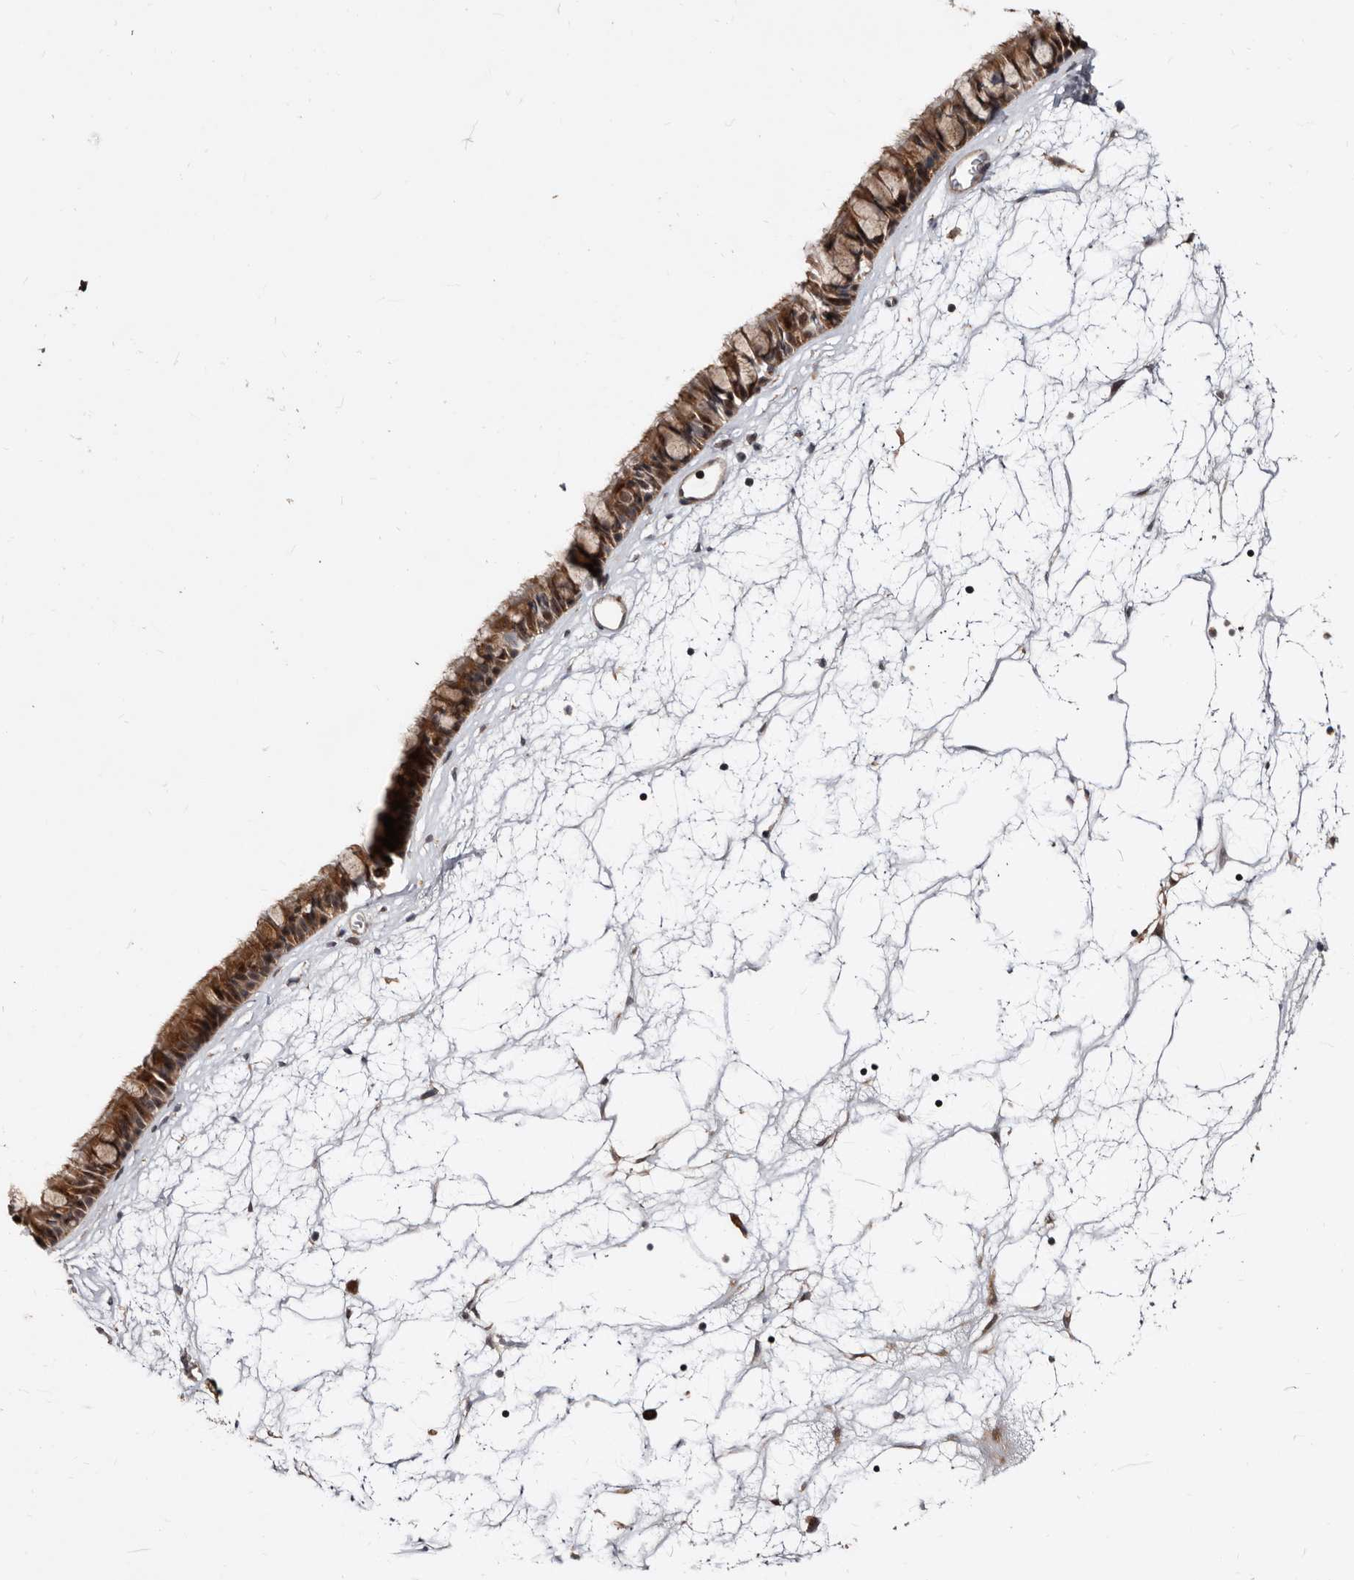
{"staining": {"intensity": "strong", "quantity": "25%-75%", "location": "cytoplasmic/membranous,nuclear"}, "tissue": "nasopharynx", "cell_type": "Respiratory epithelial cells", "image_type": "normal", "snomed": [{"axis": "morphology", "description": "Normal tissue, NOS"}, {"axis": "topography", "description": "Nasopharynx"}], "caption": "This image exhibits immunohistochemistry staining of unremarkable nasopharynx, with high strong cytoplasmic/membranous,nuclear positivity in approximately 25%-75% of respiratory epithelial cells.", "gene": "WEE2", "patient": {"sex": "male", "age": 64}}